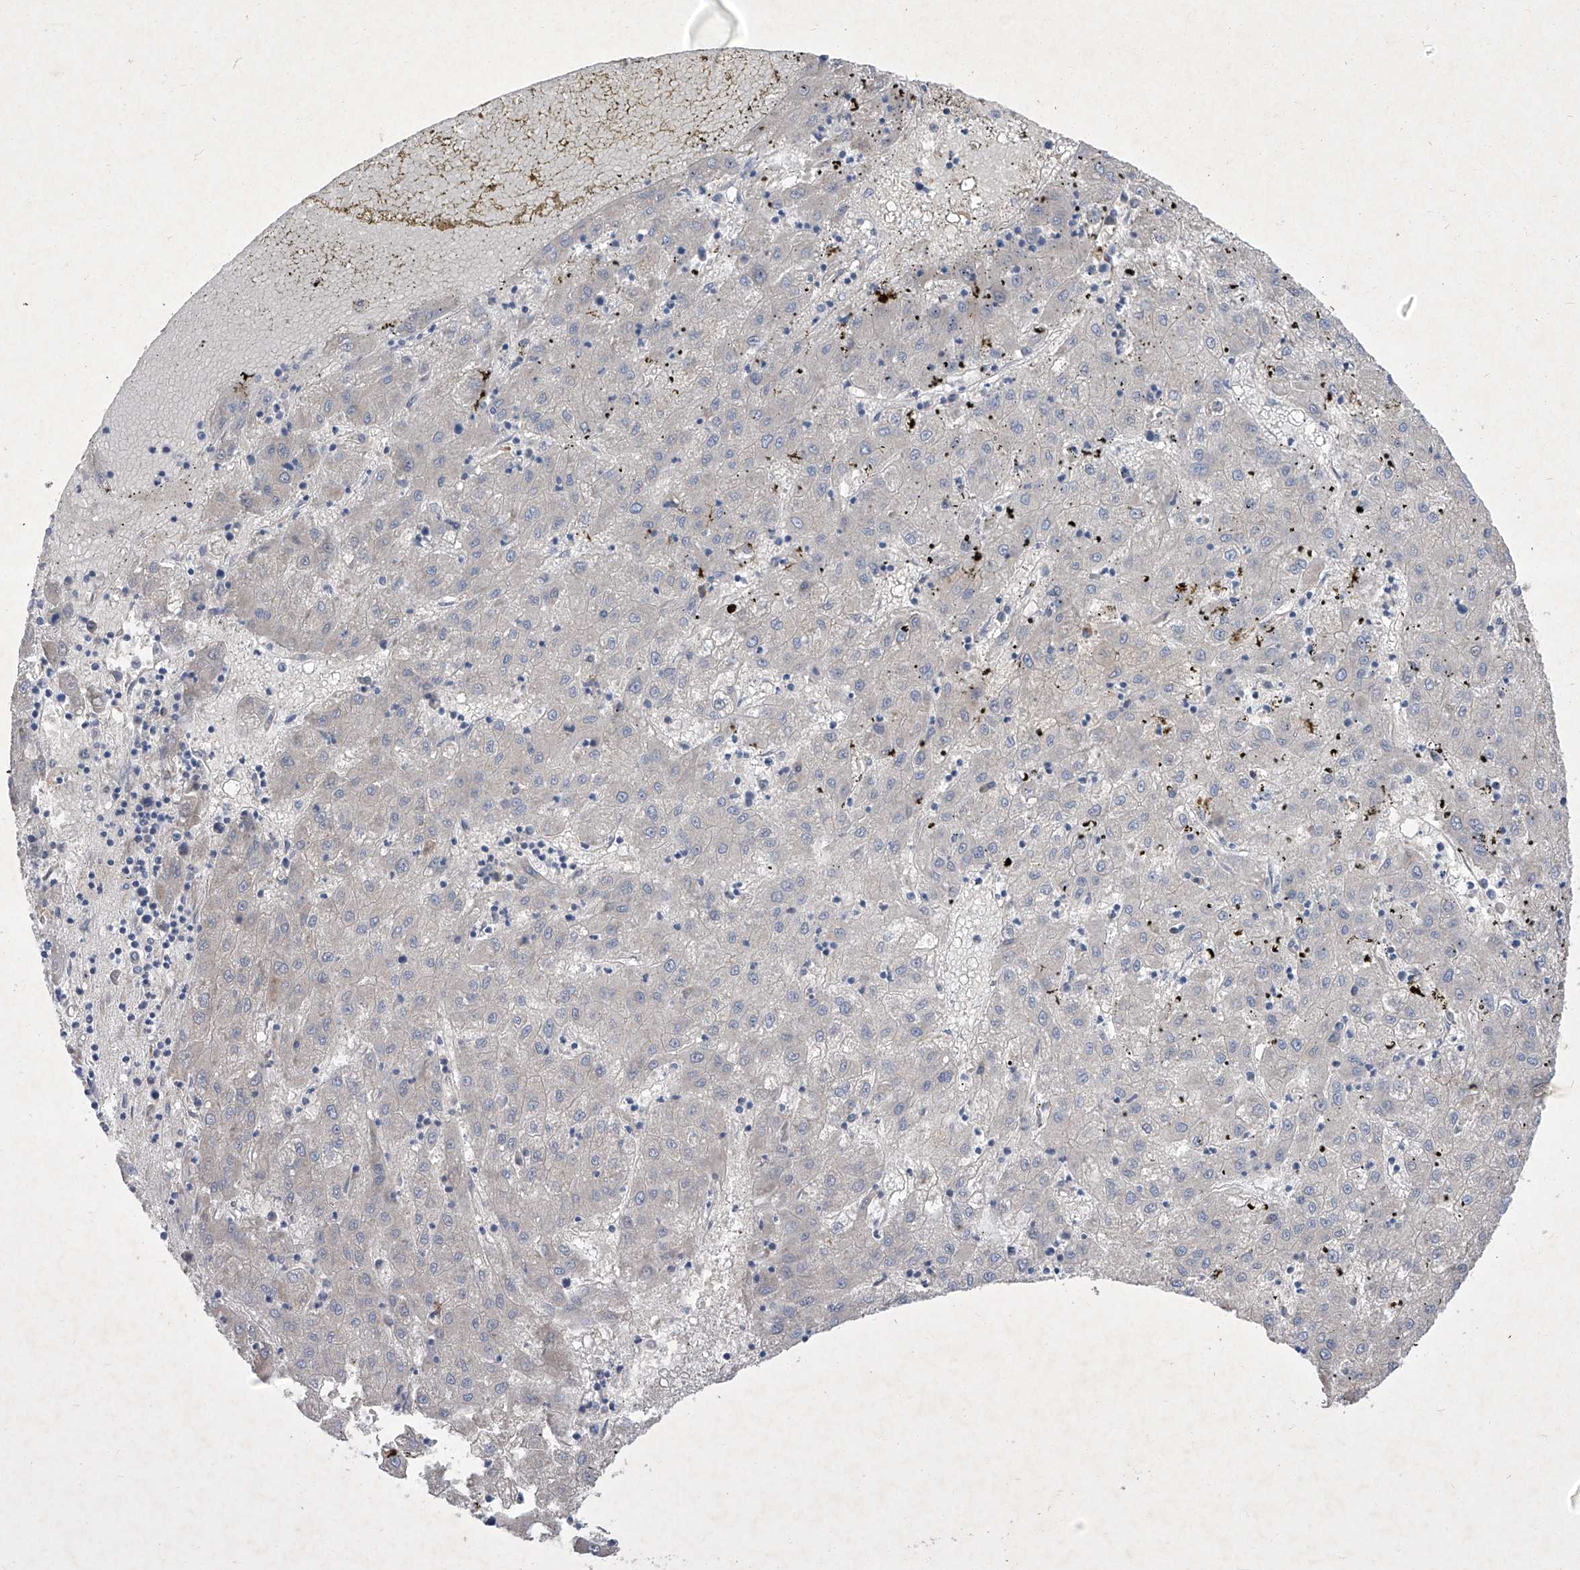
{"staining": {"intensity": "negative", "quantity": "none", "location": "none"}, "tissue": "liver cancer", "cell_type": "Tumor cells", "image_type": "cancer", "snomed": [{"axis": "morphology", "description": "Carcinoma, Hepatocellular, NOS"}, {"axis": "topography", "description": "Liver"}], "caption": "Immunohistochemistry micrograph of human hepatocellular carcinoma (liver) stained for a protein (brown), which shows no positivity in tumor cells. The staining was performed using DAB (3,3'-diaminobenzidine) to visualize the protein expression in brown, while the nuclei were stained in blue with hematoxylin (Magnification: 20x).", "gene": "SBK2", "patient": {"sex": "male", "age": 72}}